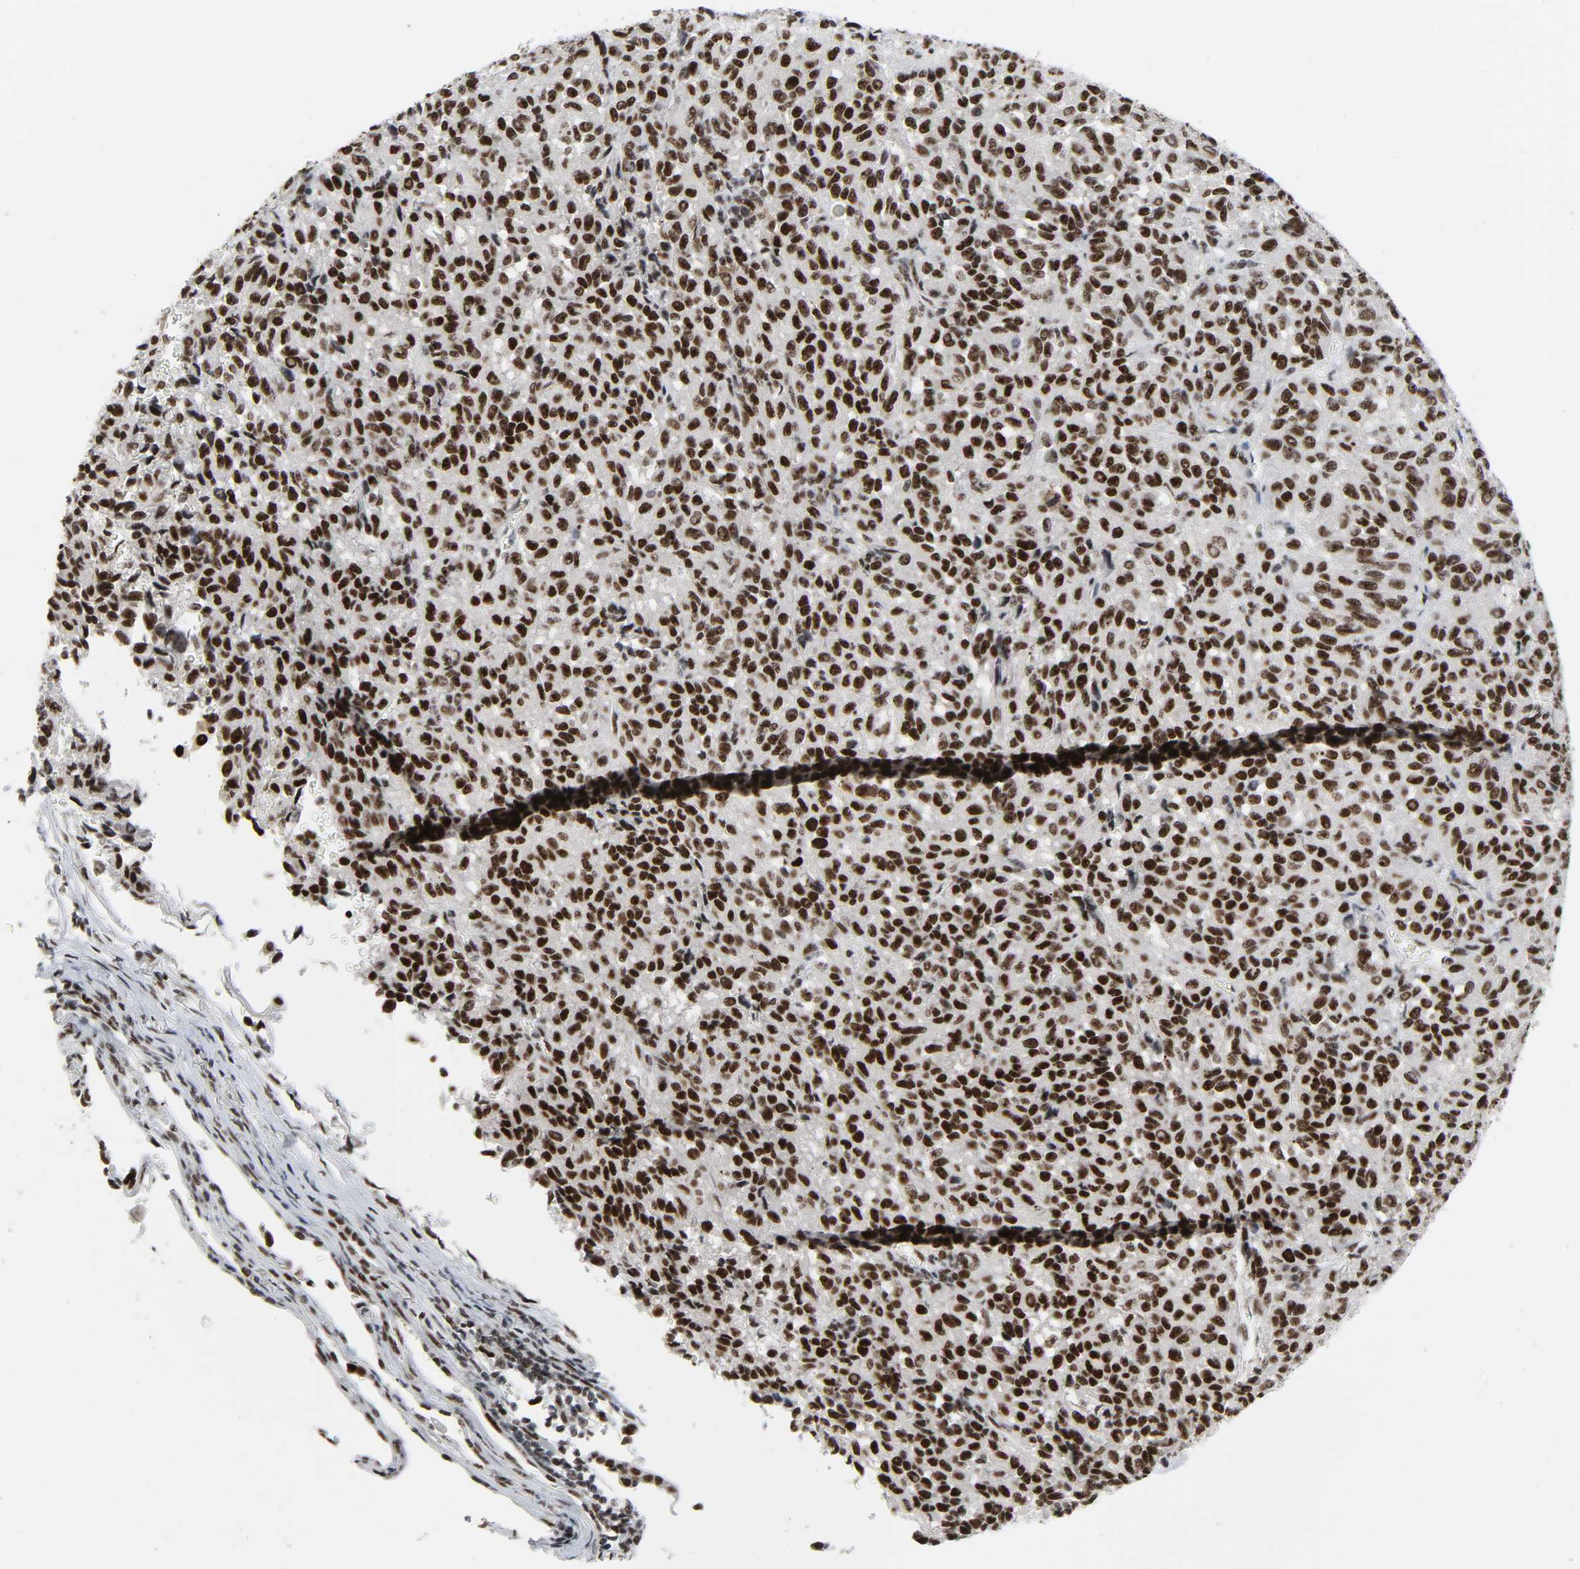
{"staining": {"intensity": "strong", "quantity": ">75%", "location": "nuclear"}, "tissue": "melanoma", "cell_type": "Tumor cells", "image_type": "cancer", "snomed": [{"axis": "morphology", "description": "Malignant melanoma, Metastatic site"}, {"axis": "topography", "description": "Lung"}], "caption": "Melanoma was stained to show a protein in brown. There is high levels of strong nuclear staining in about >75% of tumor cells. The protein is stained brown, and the nuclei are stained in blue (DAB IHC with brightfield microscopy, high magnification).", "gene": "CDK7", "patient": {"sex": "male", "age": 64}}